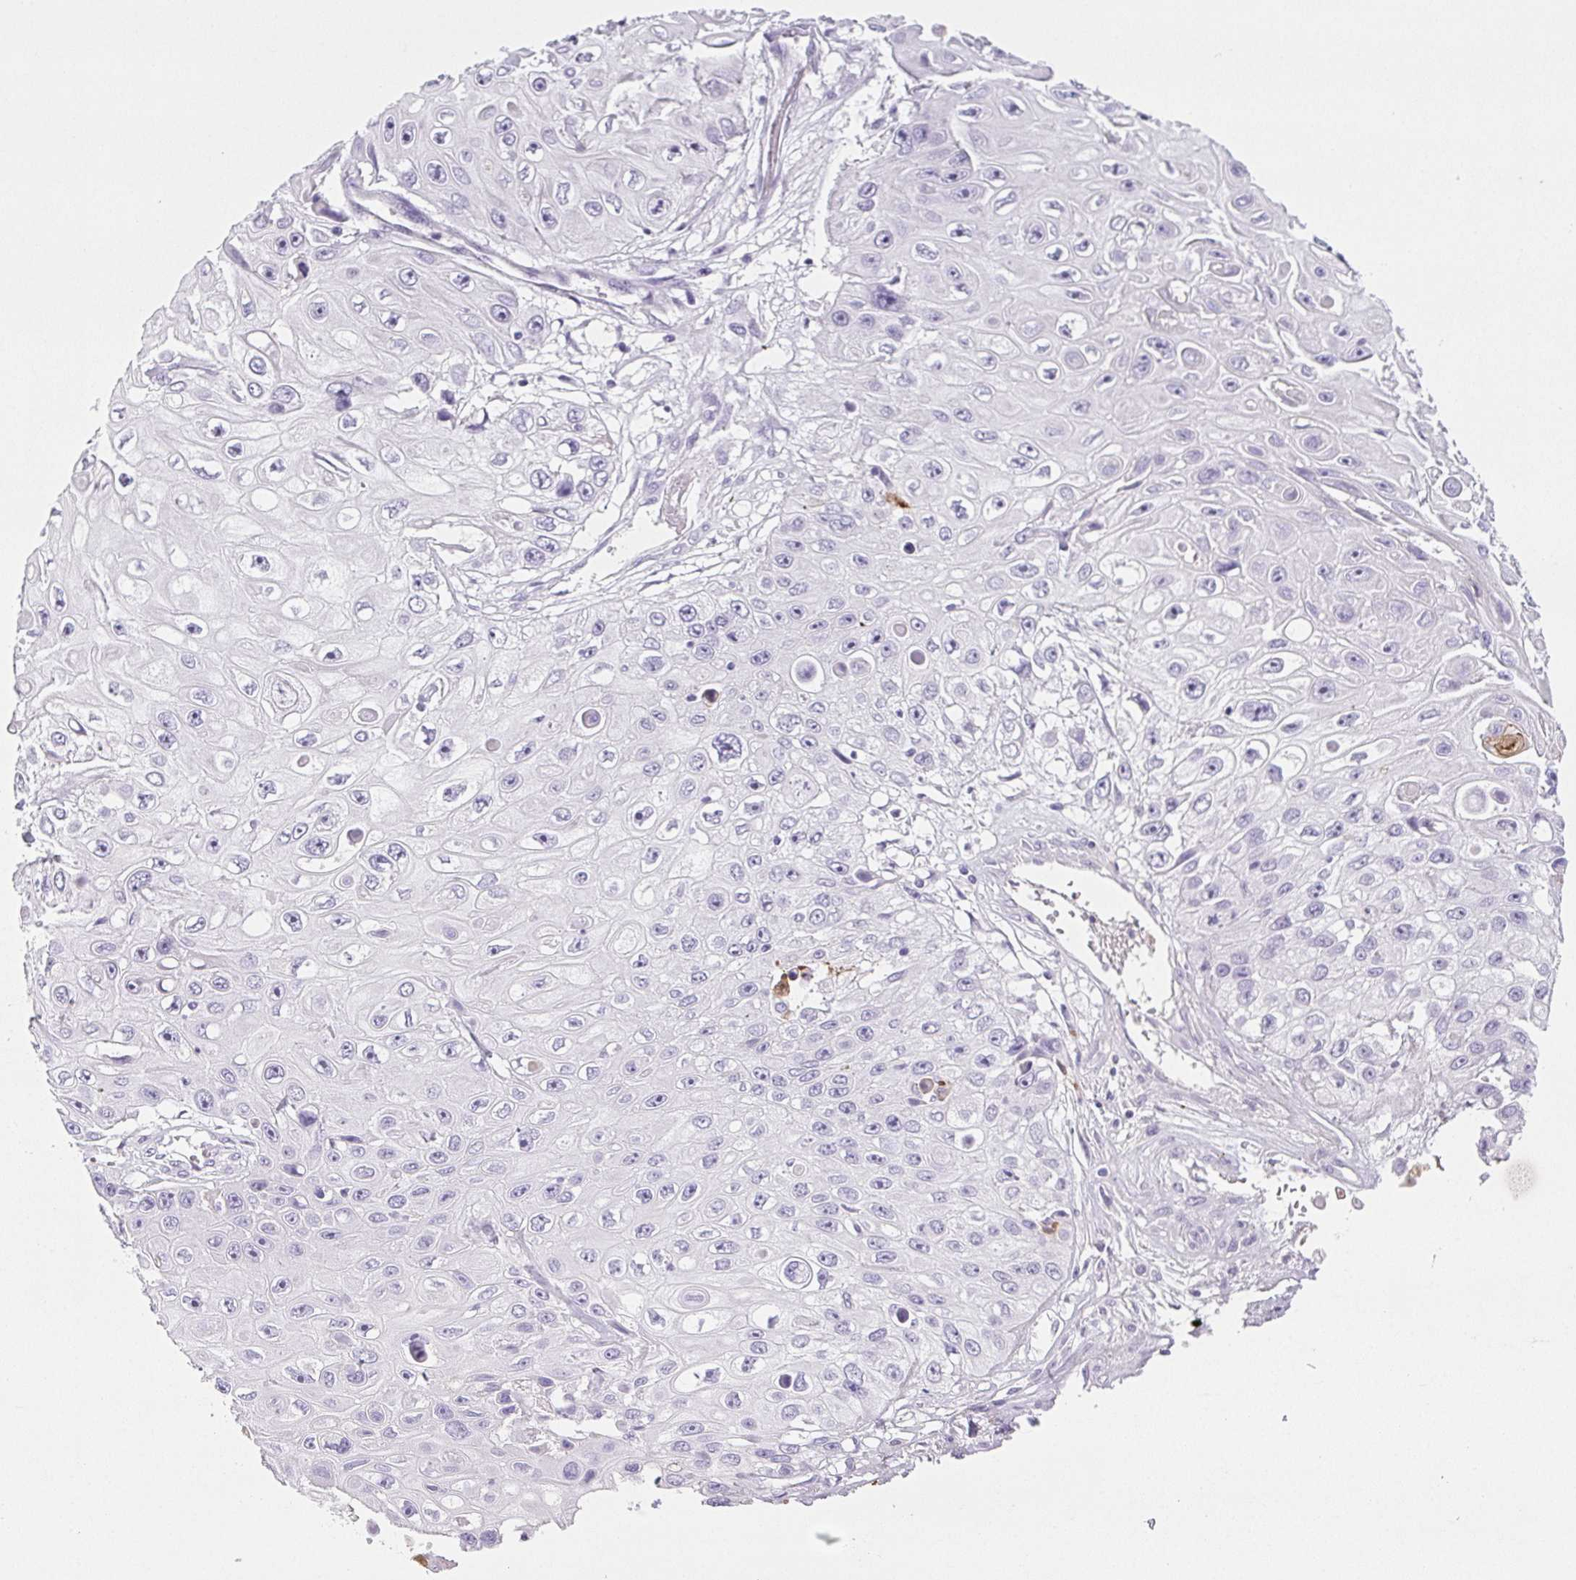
{"staining": {"intensity": "negative", "quantity": "none", "location": "none"}, "tissue": "skin cancer", "cell_type": "Tumor cells", "image_type": "cancer", "snomed": [{"axis": "morphology", "description": "Squamous cell carcinoma, NOS"}, {"axis": "topography", "description": "Skin"}], "caption": "Skin squamous cell carcinoma was stained to show a protein in brown. There is no significant positivity in tumor cells. (DAB (3,3'-diaminobenzidine) immunohistochemistry (IHC) visualized using brightfield microscopy, high magnification).", "gene": "VTN", "patient": {"sex": "male", "age": 82}}